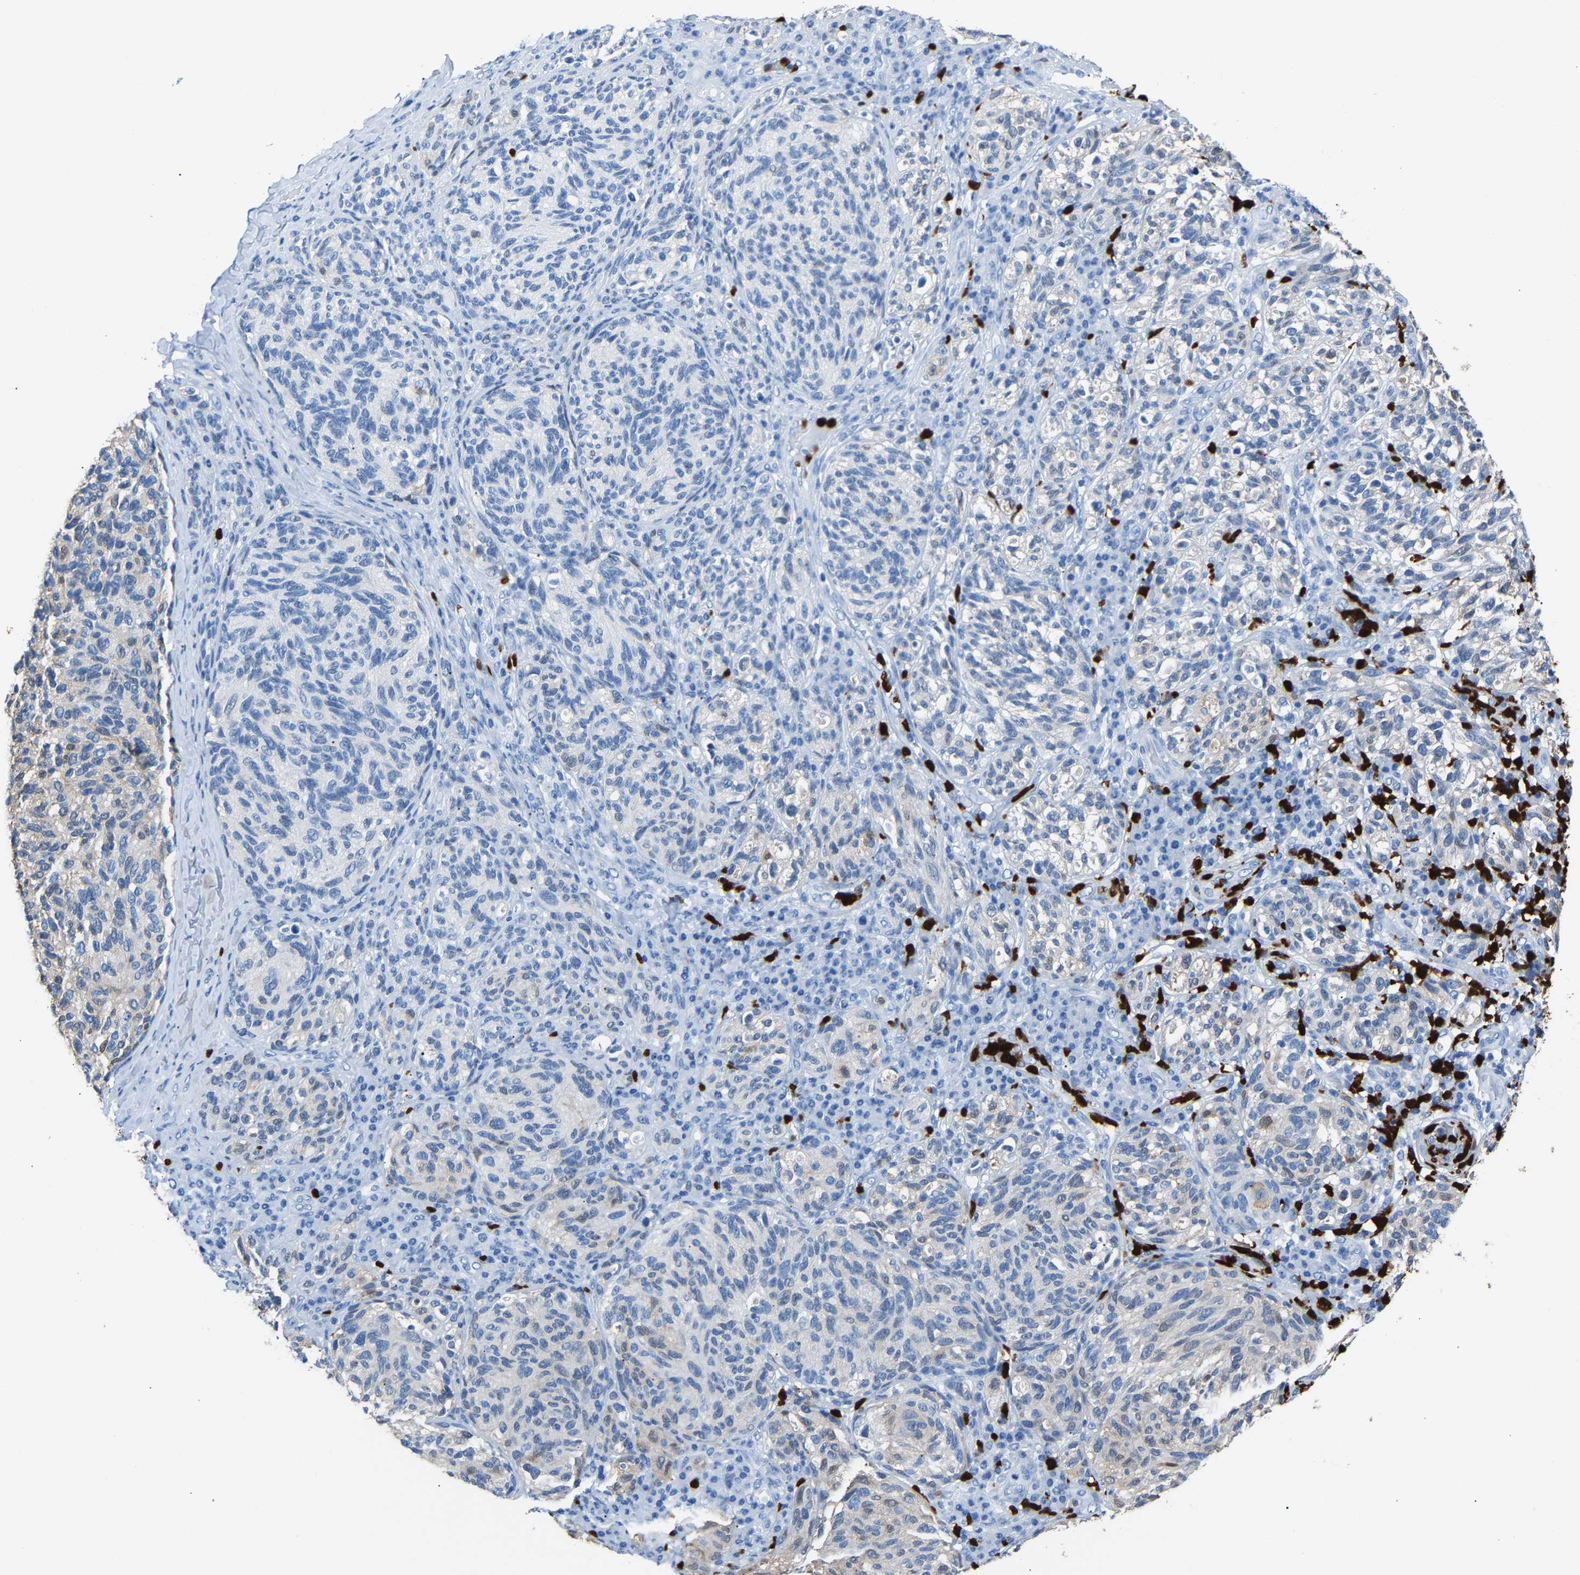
{"staining": {"intensity": "negative", "quantity": "none", "location": "none"}, "tissue": "melanoma", "cell_type": "Tumor cells", "image_type": "cancer", "snomed": [{"axis": "morphology", "description": "Malignant melanoma, NOS"}, {"axis": "topography", "description": "Skin"}], "caption": "Protein analysis of melanoma exhibits no significant positivity in tumor cells.", "gene": "S100P", "patient": {"sex": "female", "age": 73}}